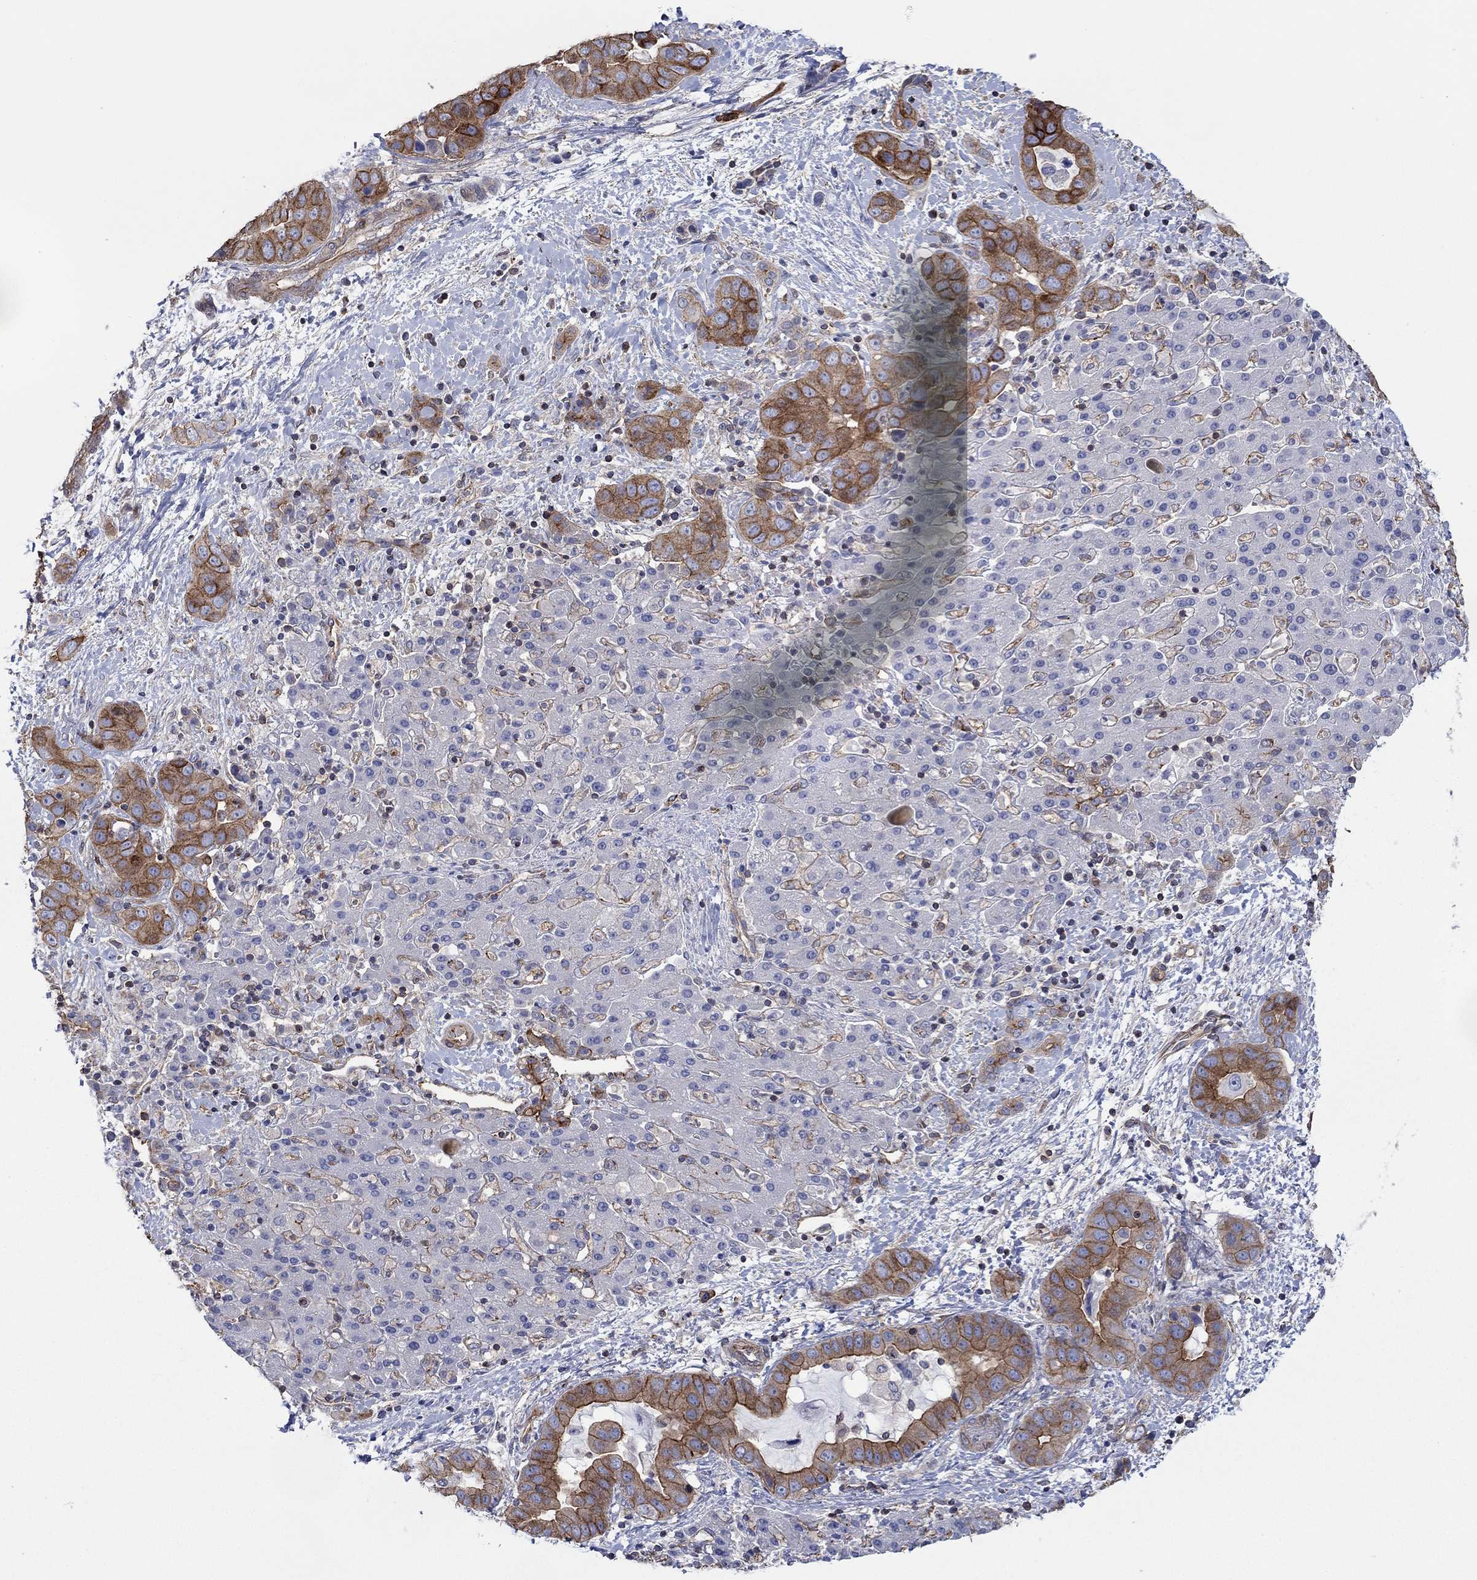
{"staining": {"intensity": "moderate", "quantity": "25%-75%", "location": "cytoplasmic/membranous"}, "tissue": "liver cancer", "cell_type": "Tumor cells", "image_type": "cancer", "snomed": [{"axis": "morphology", "description": "Cholangiocarcinoma"}, {"axis": "topography", "description": "Liver"}], "caption": "The immunohistochemical stain shows moderate cytoplasmic/membranous positivity in tumor cells of liver cancer tissue. Immunohistochemistry stains the protein of interest in brown and the nuclei are stained blue.", "gene": "TPRN", "patient": {"sex": "female", "age": 52}}